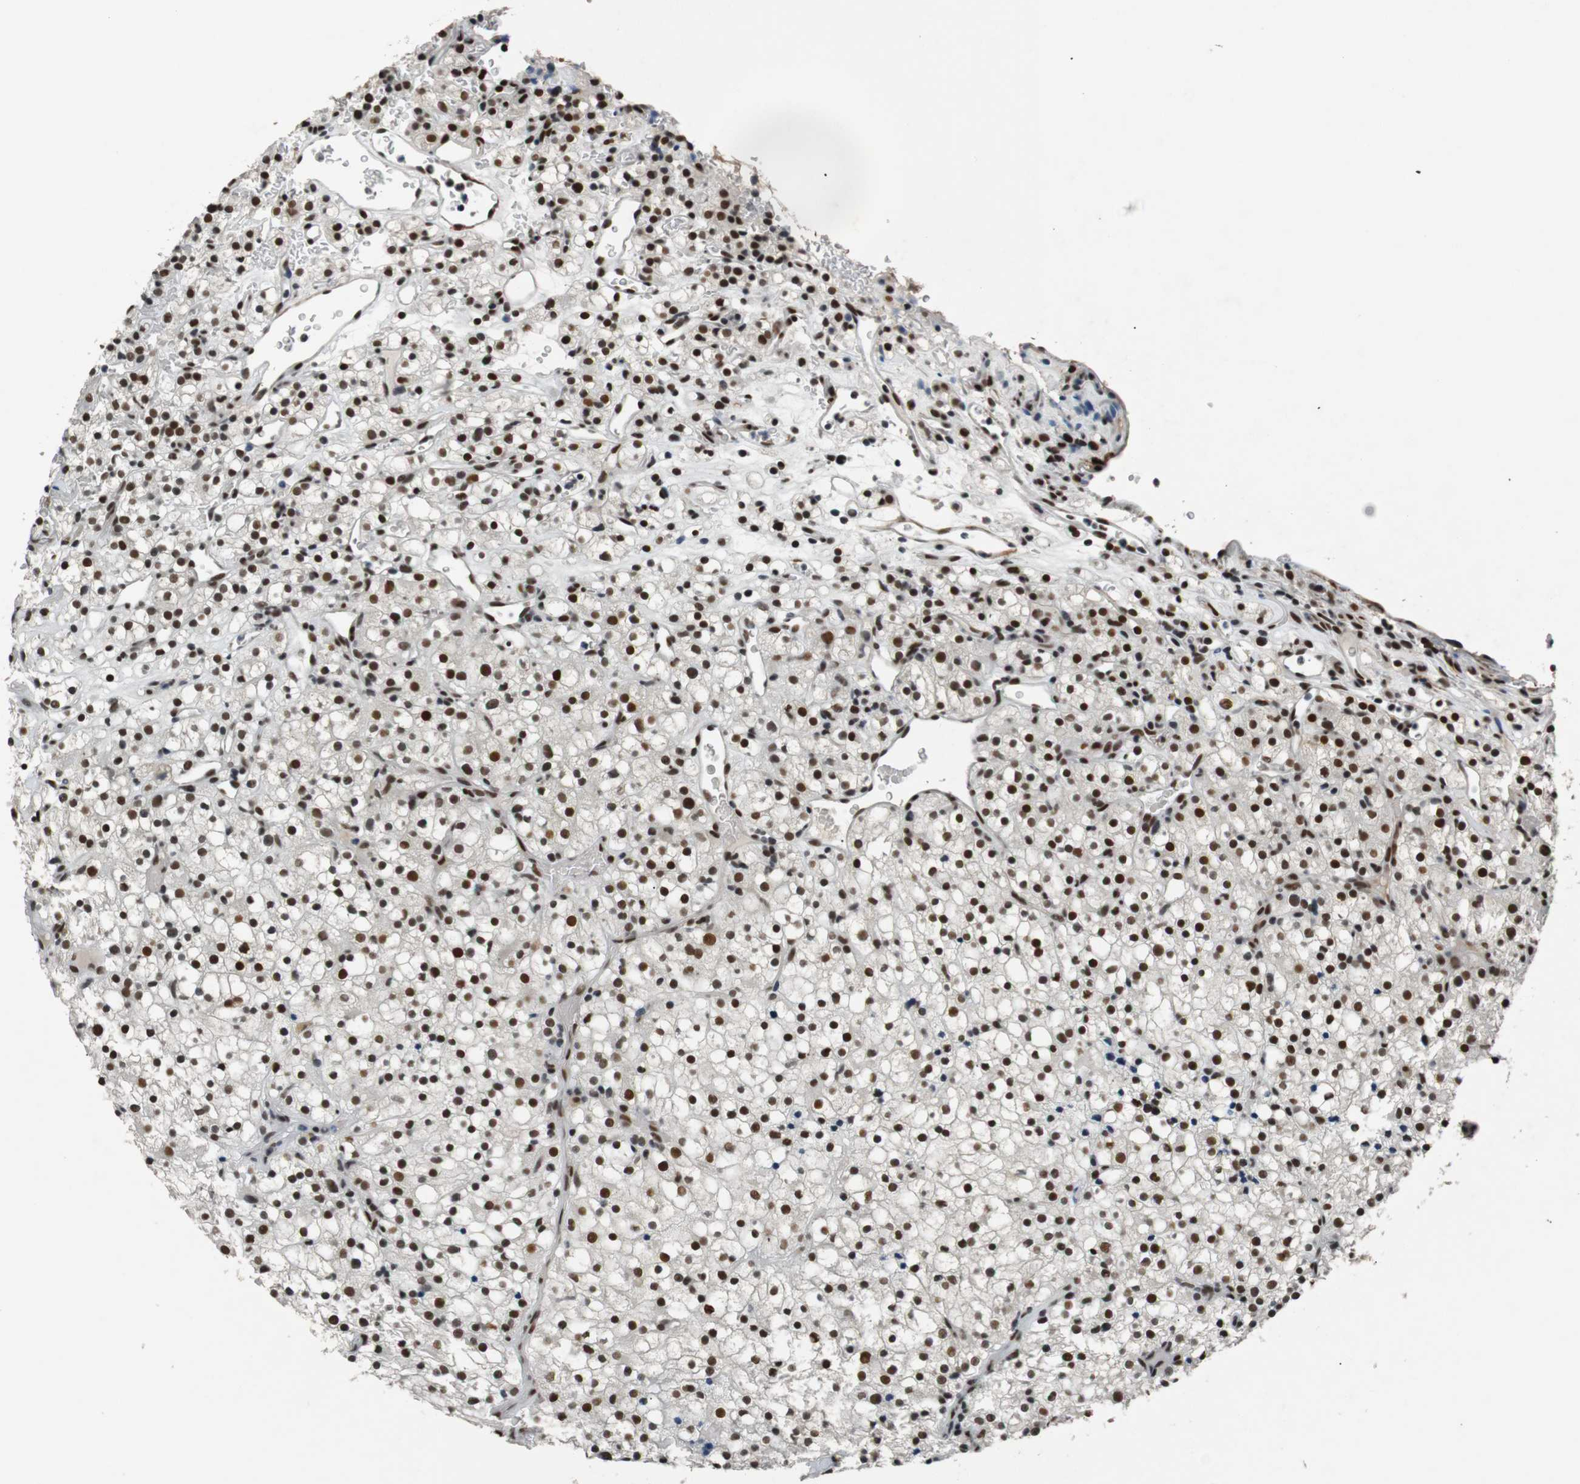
{"staining": {"intensity": "strong", "quantity": ">75%", "location": "nuclear"}, "tissue": "renal cancer", "cell_type": "Tumor cells", "image_type": "cancer", "snomed": [{"axis": "morphology", "description": "Normal tissue, NOS"}, {"axis": "morphology", "description": "Adenocarcinoma, NOS"}, {"axis": "topography", "description": "Kidney"}], "caption": "This histopathology image displays renal adenocarcinoma stained with immunohistochemistry to label a protein in brown. The nuclear of tumor cells show strong positivity for the protein. Nuclei are counter-stained blue.", "gene": "HEXIM1", "patient": {"sex": "female", "age": 72}}